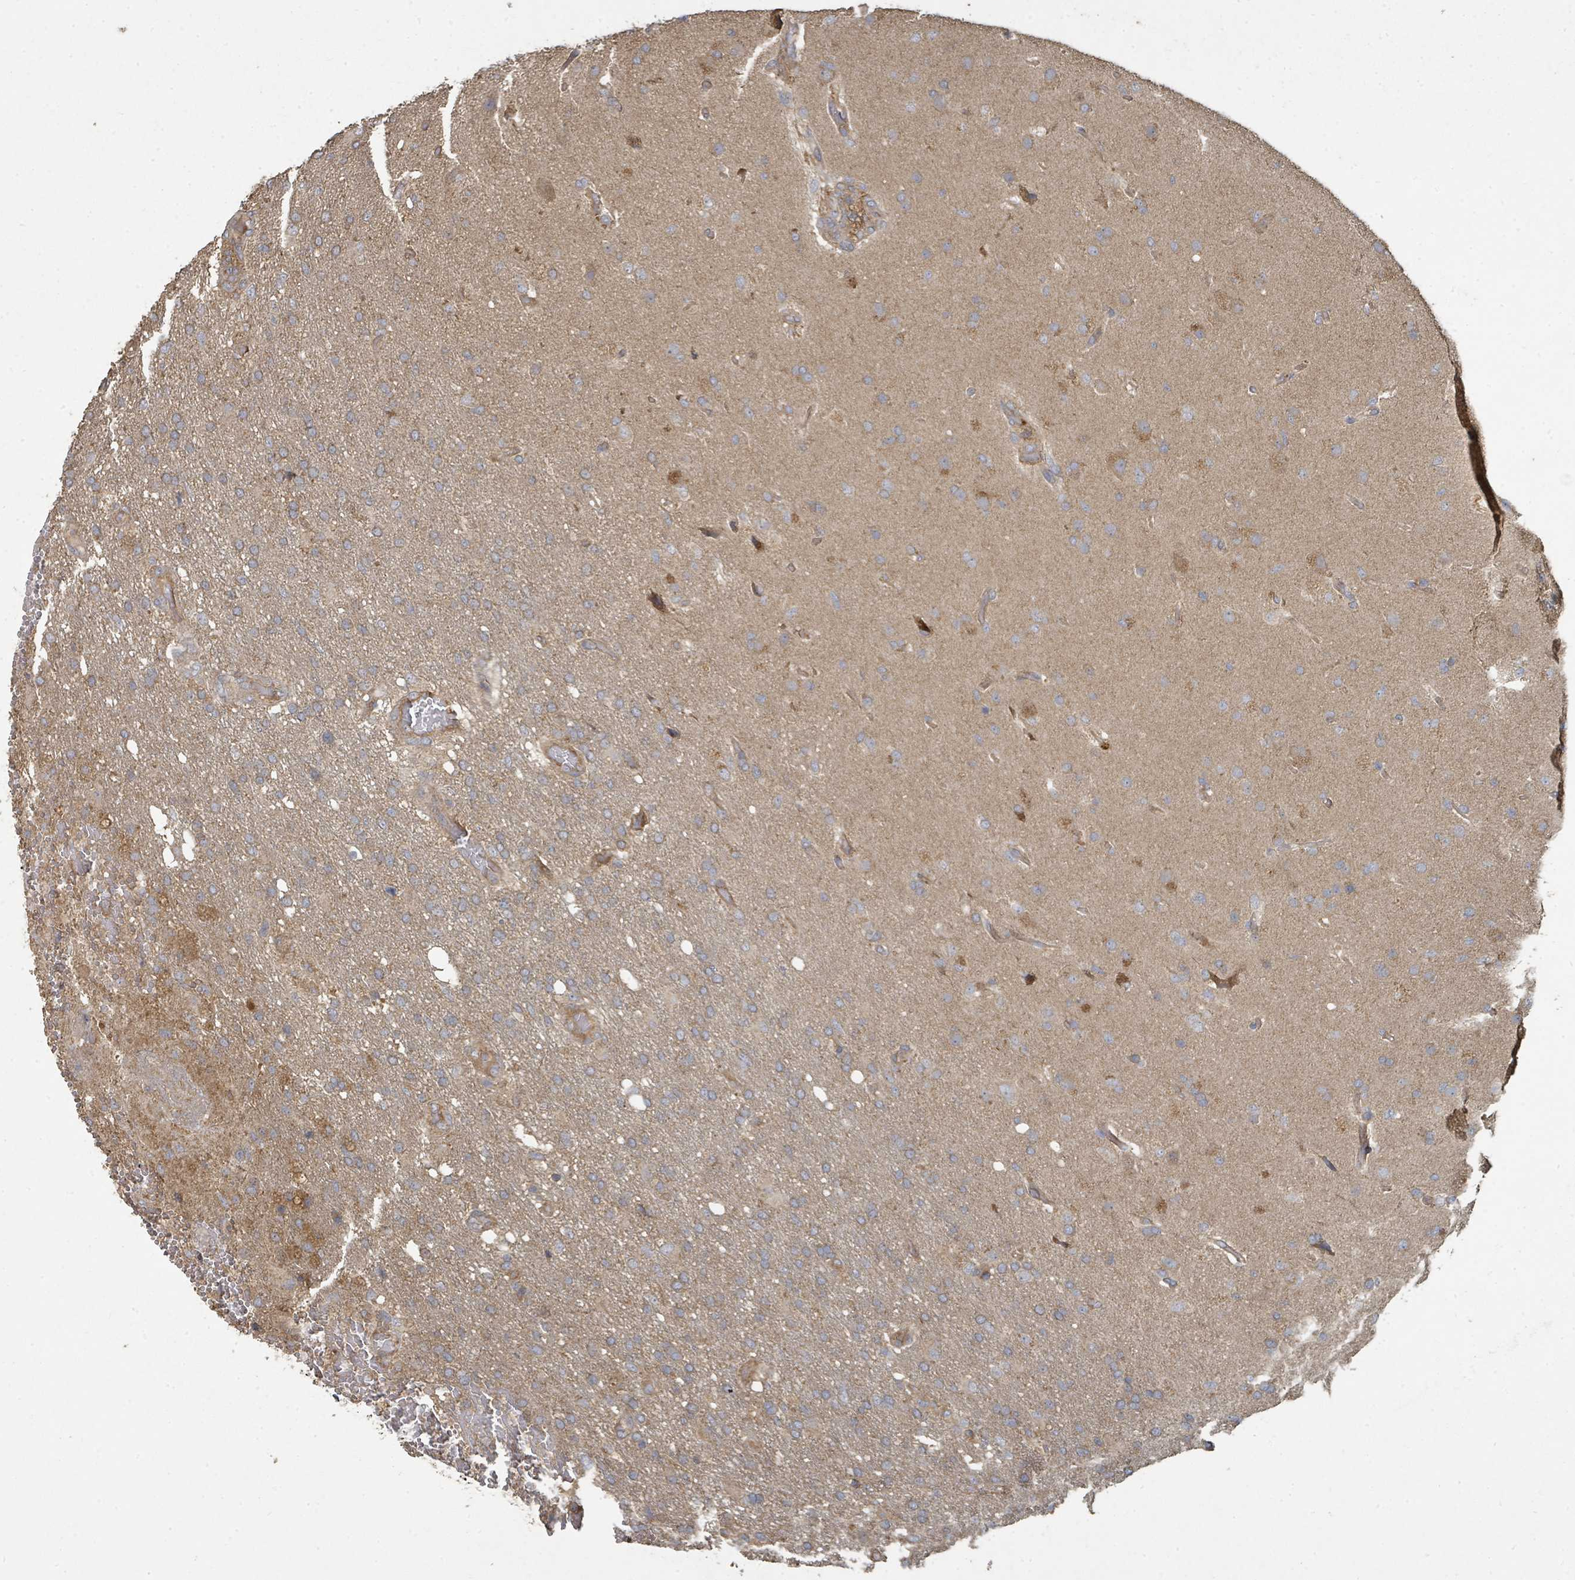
{"staining": {"intensity": "weak", "quantity": ">75%", "location": "cytoplasmic/membranous"}, "tissue": "glioma", "cell_type": "Tumor cells", "image_type": "cancer", "snomed": [{"axis": "morphology", "description": "Glioma, malignant, High grade"}, {"axis": "topography", "description": "Brain"}], "caption": "Malignant glioma (high-grade) stained for a protein reveals weak cytoplasmic/membranous positivity in tumor cells. Using DAB (brown) and hematoxylin (blue) stains, captured at high magnification using brightfield microscopy.", "gene": "WDFY1", "patient": {"sex": "female", "age": 74}}